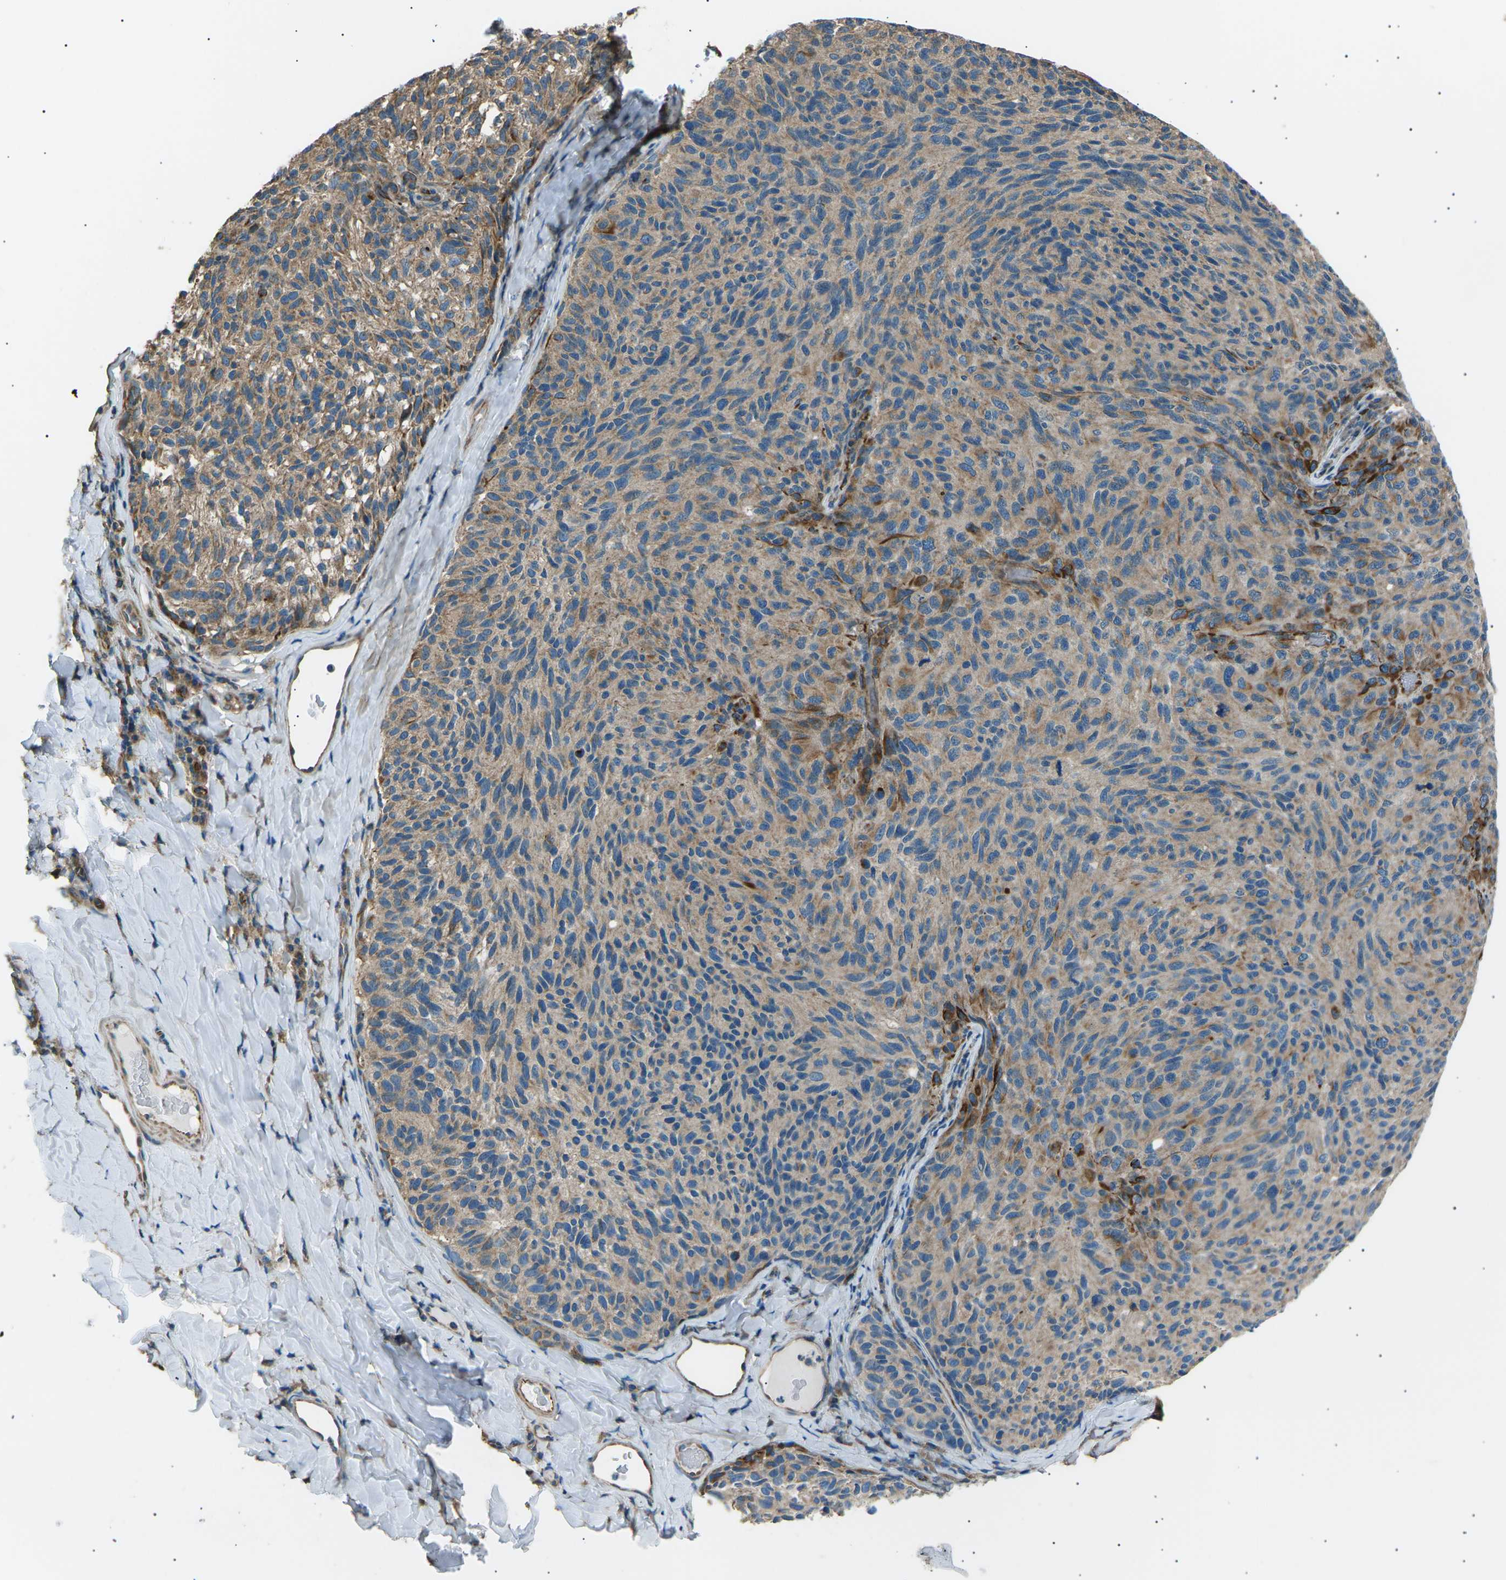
{"staining": {"intensity": "moderate", "quantity": ">75%", "location": "cytoplasmic/membranous"}, "tissue": "melanoma", "cell_type": "Tumor cells", "image_type": "cancer", "snomed": [{"axis": "morphology", "description": "Malignant melanoma, NOS"}, {"axis": "topography", "description": "Skin"}], "caption": "A photomicrograph of human melanoma stained for a protein demonstrates moderate cytoplasmic/membranous brown staining in tumor cells.", "gene": "SLK", "patient": {"sex": "female", "age": 73}}